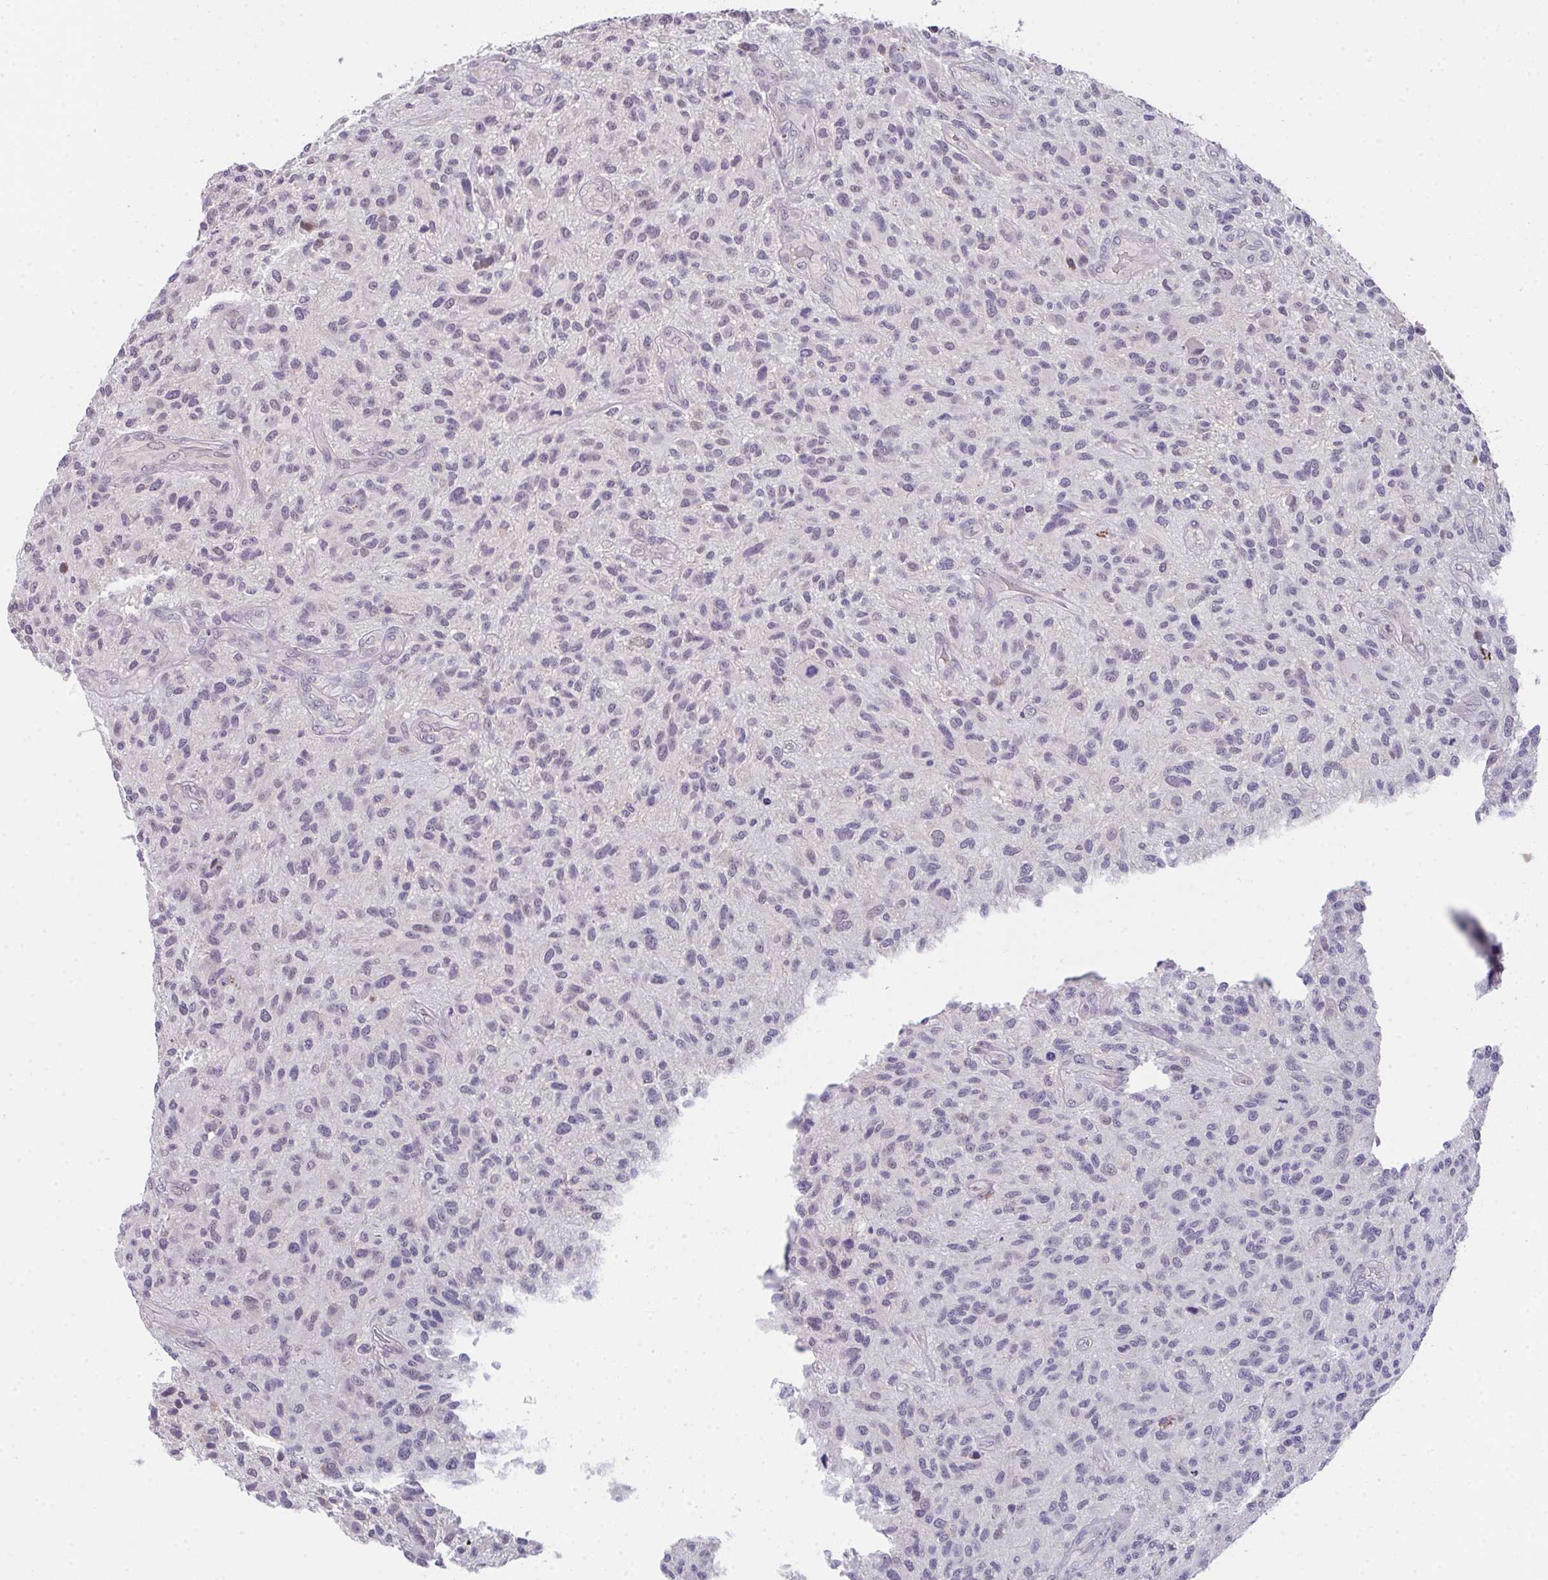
{"staining": {"intensity": "negative", "quantity": "none", "location": "none"}, "tissue": "glioma", "cell_type": "Tumor cells", "image_type": "cancer", "snomed": [{"axis": "morphology", "description": "Glioma, malignant, High grade"}, {"axis": "topography", "description": "Brain"}], "caption": "There is no significant positivity in tumor cells of malignant high-grade glioma. The staining was performed using DAB (3,3'-diaminobenzidine) to visualize the protein expression in brown, while the nuclei were stained in blue with hematoxylin (Magnification: 20x).", "gene": "GLTPD2", "patient": {"sex": "male", "age": 47}}